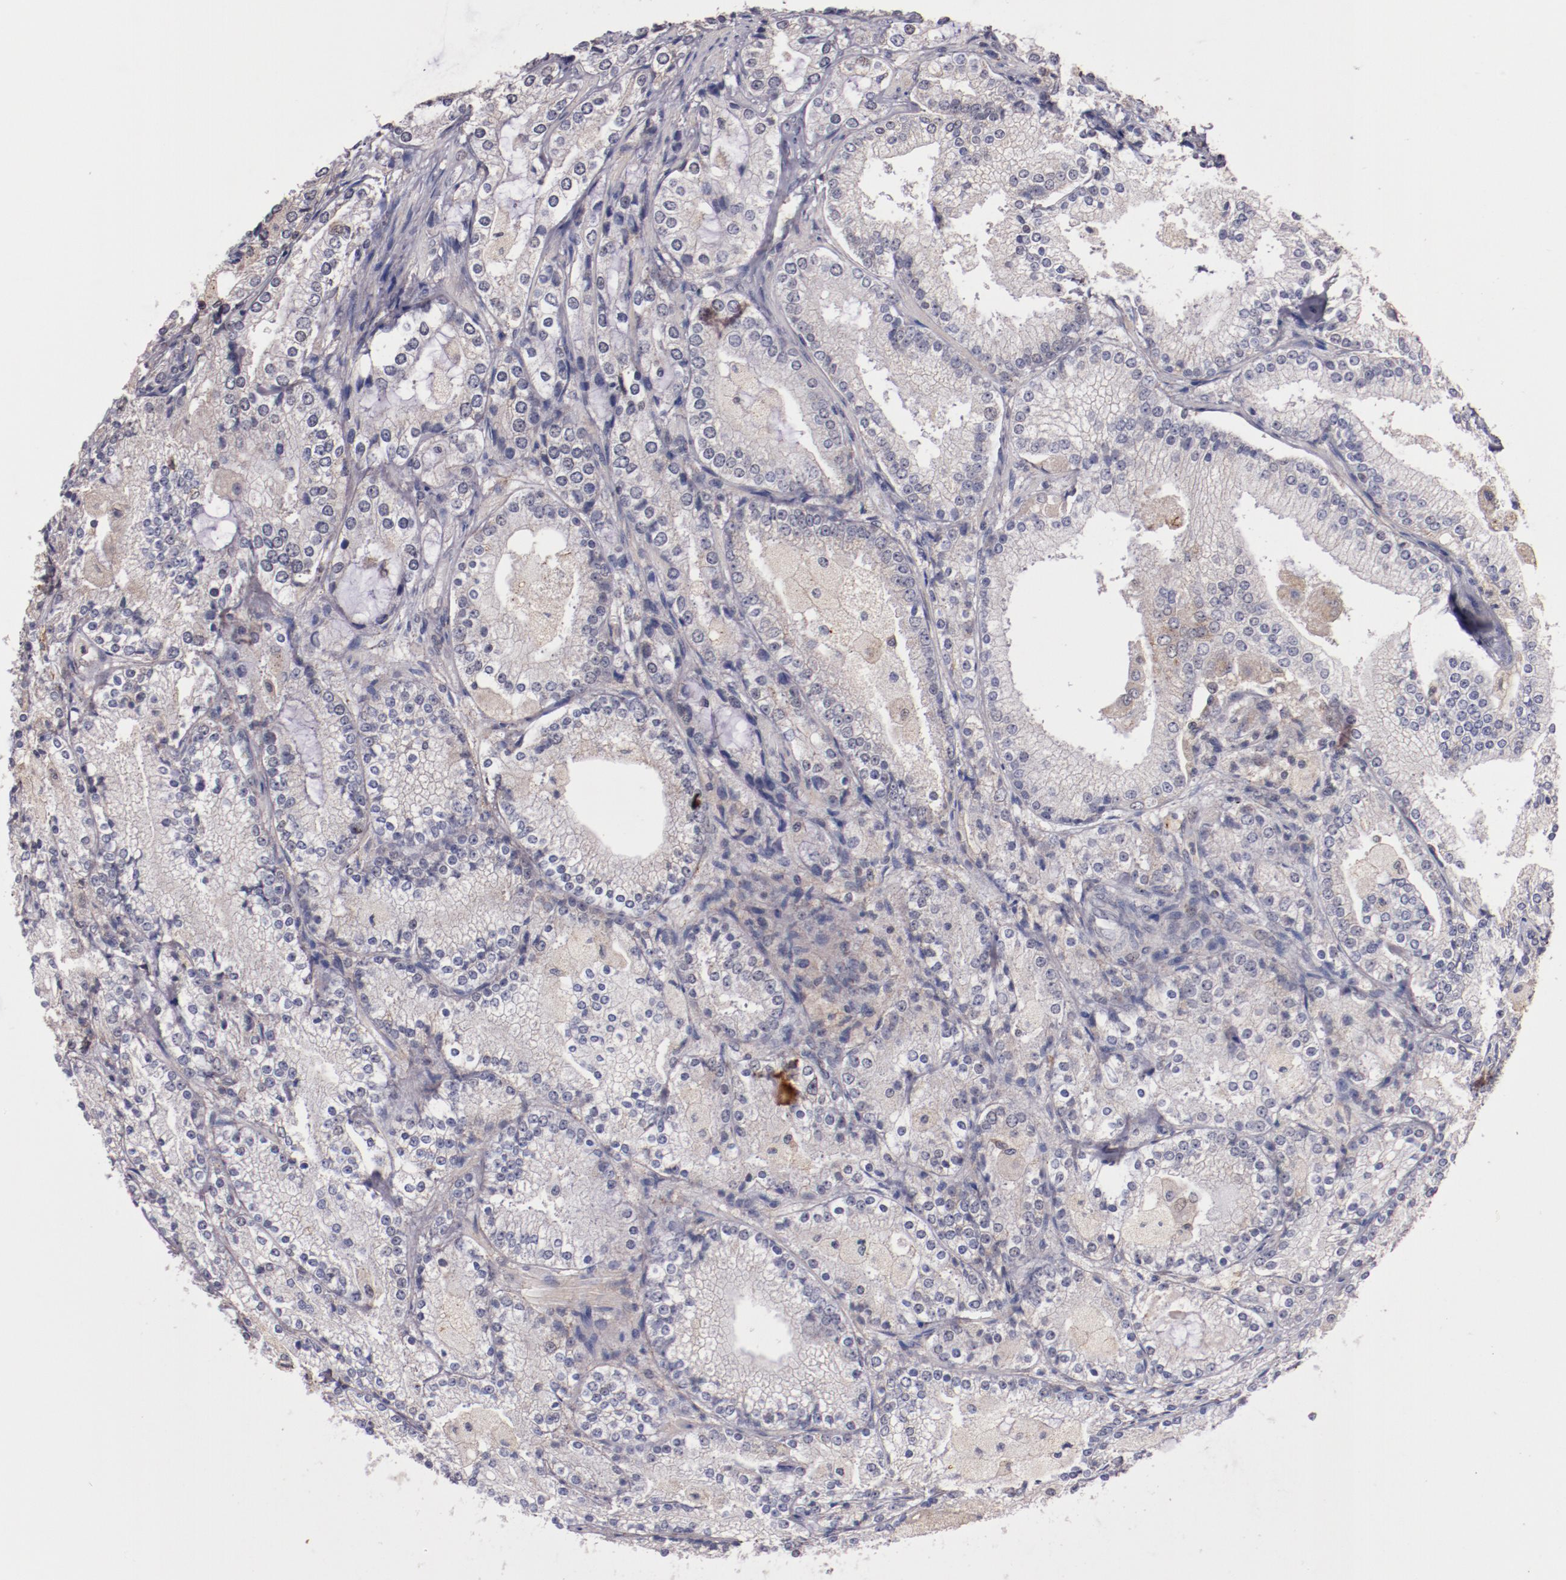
{"staining": {"intensity": "negative", "quantity": "none", "location": "none"}, "tissue": "prostate cancer", "cell_type": "Tumor cells", "image_type": "cancer", "snomed": [{"axis": "morphology", "description": "Adenocarcinoma, High grade"}, {"axis": "topography", "description": "Prostate"}], "caption": "There is no significant staining in tumor cells of prostate cancer.", "gene": "SYP", "patient": {"sex": "male", "age": 63}}